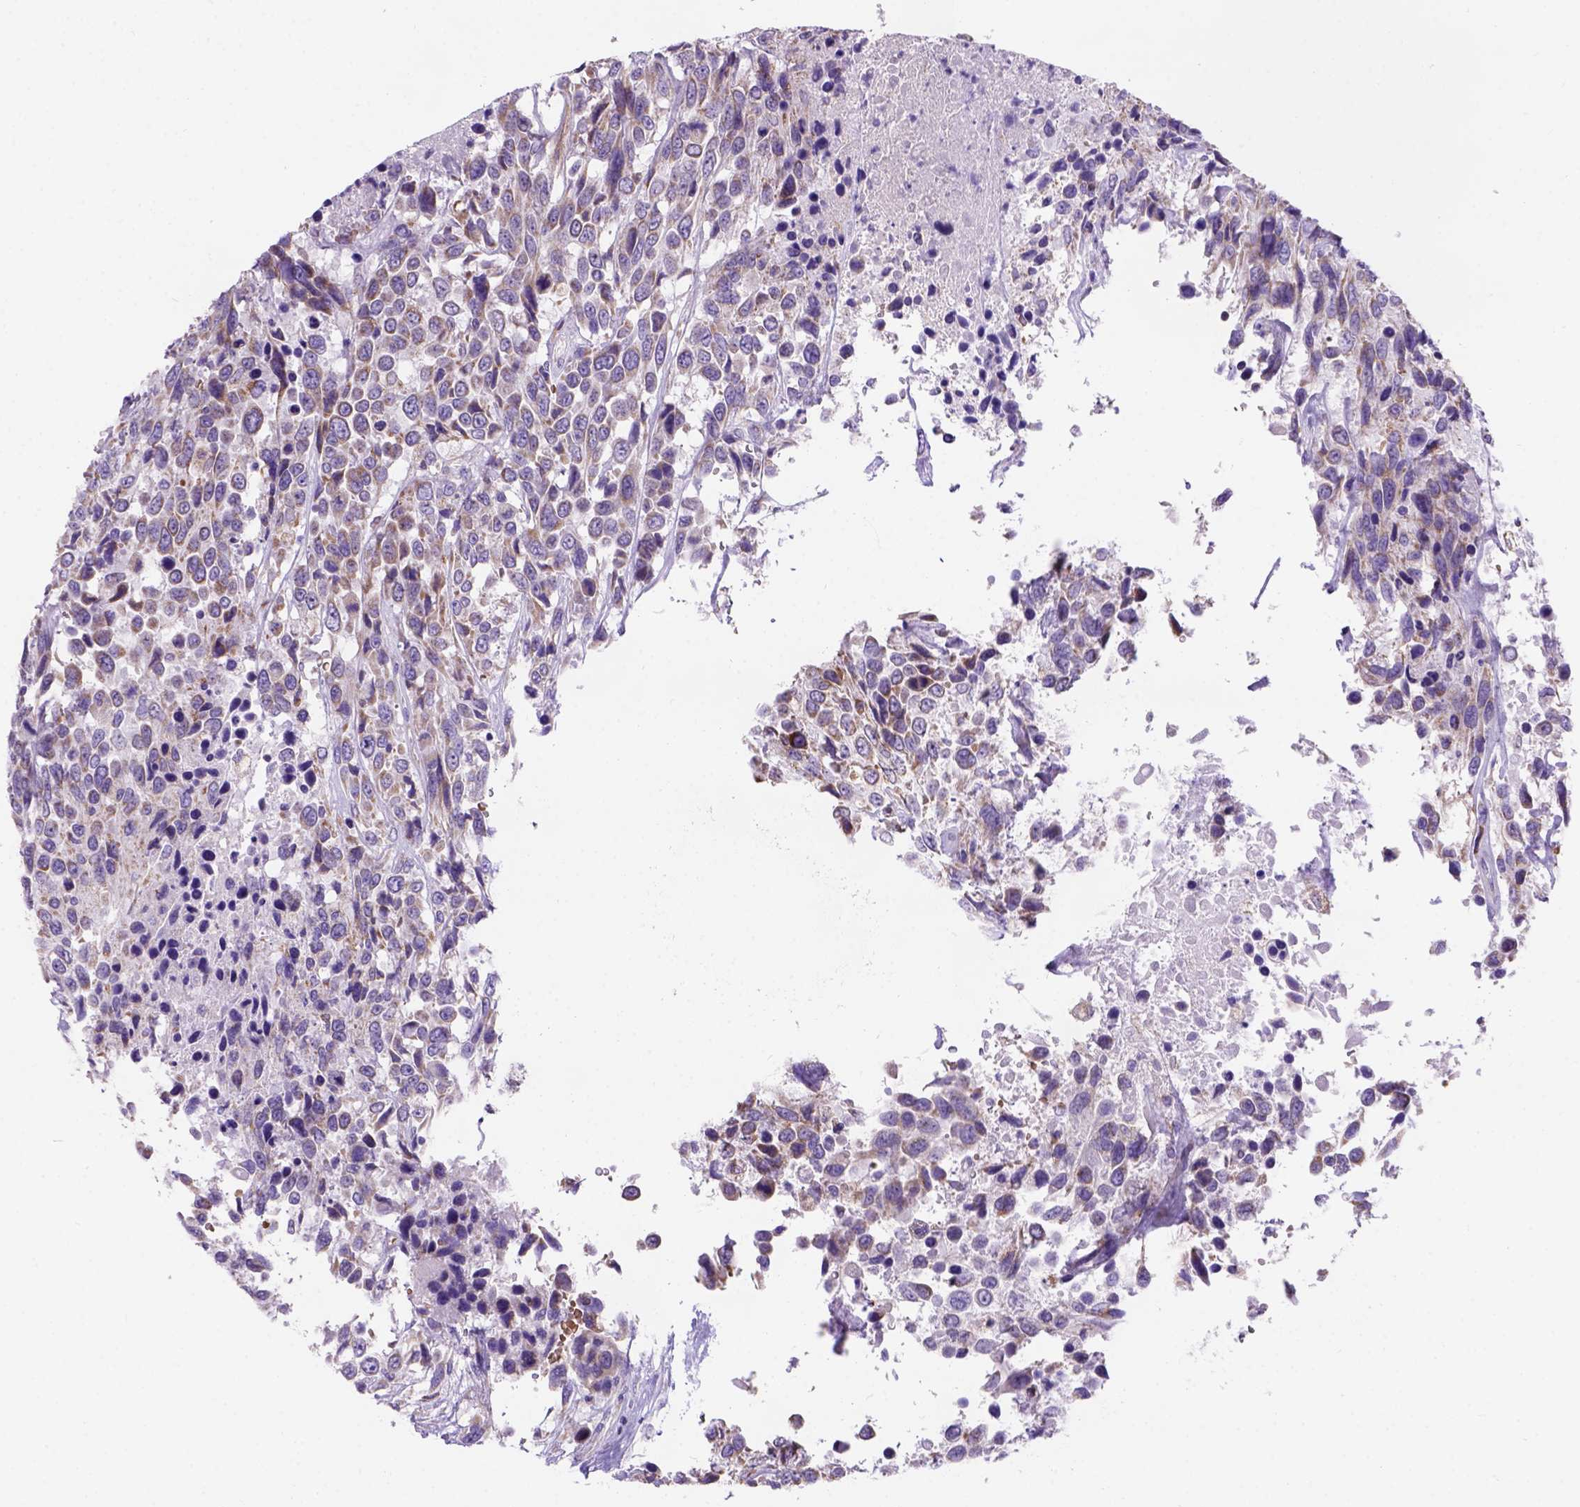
{"staining": {"intensity": "moderate", "quantity": "<25%", "location": "cytoplasmic/membranous"}, "tissue": "urothelial cancer", "cell_type": "Tumor cells", "image_type": "cancer", "snomed": [{"axis": "morphology", "description": "Urothelial carcinoma, High grade"}, {"axis": "topography", "description": "Urinary bladder"}], "caption": "Protein expression by IHC shows moderate cytoplasmic/membranous expression in about <25% of tumor cells in urothelial cancer. (Brightfield microscopy of DAB IHC at high magnification).", "gene": "L2HGDH", "patient": {"sex": "female", "age": 70}}